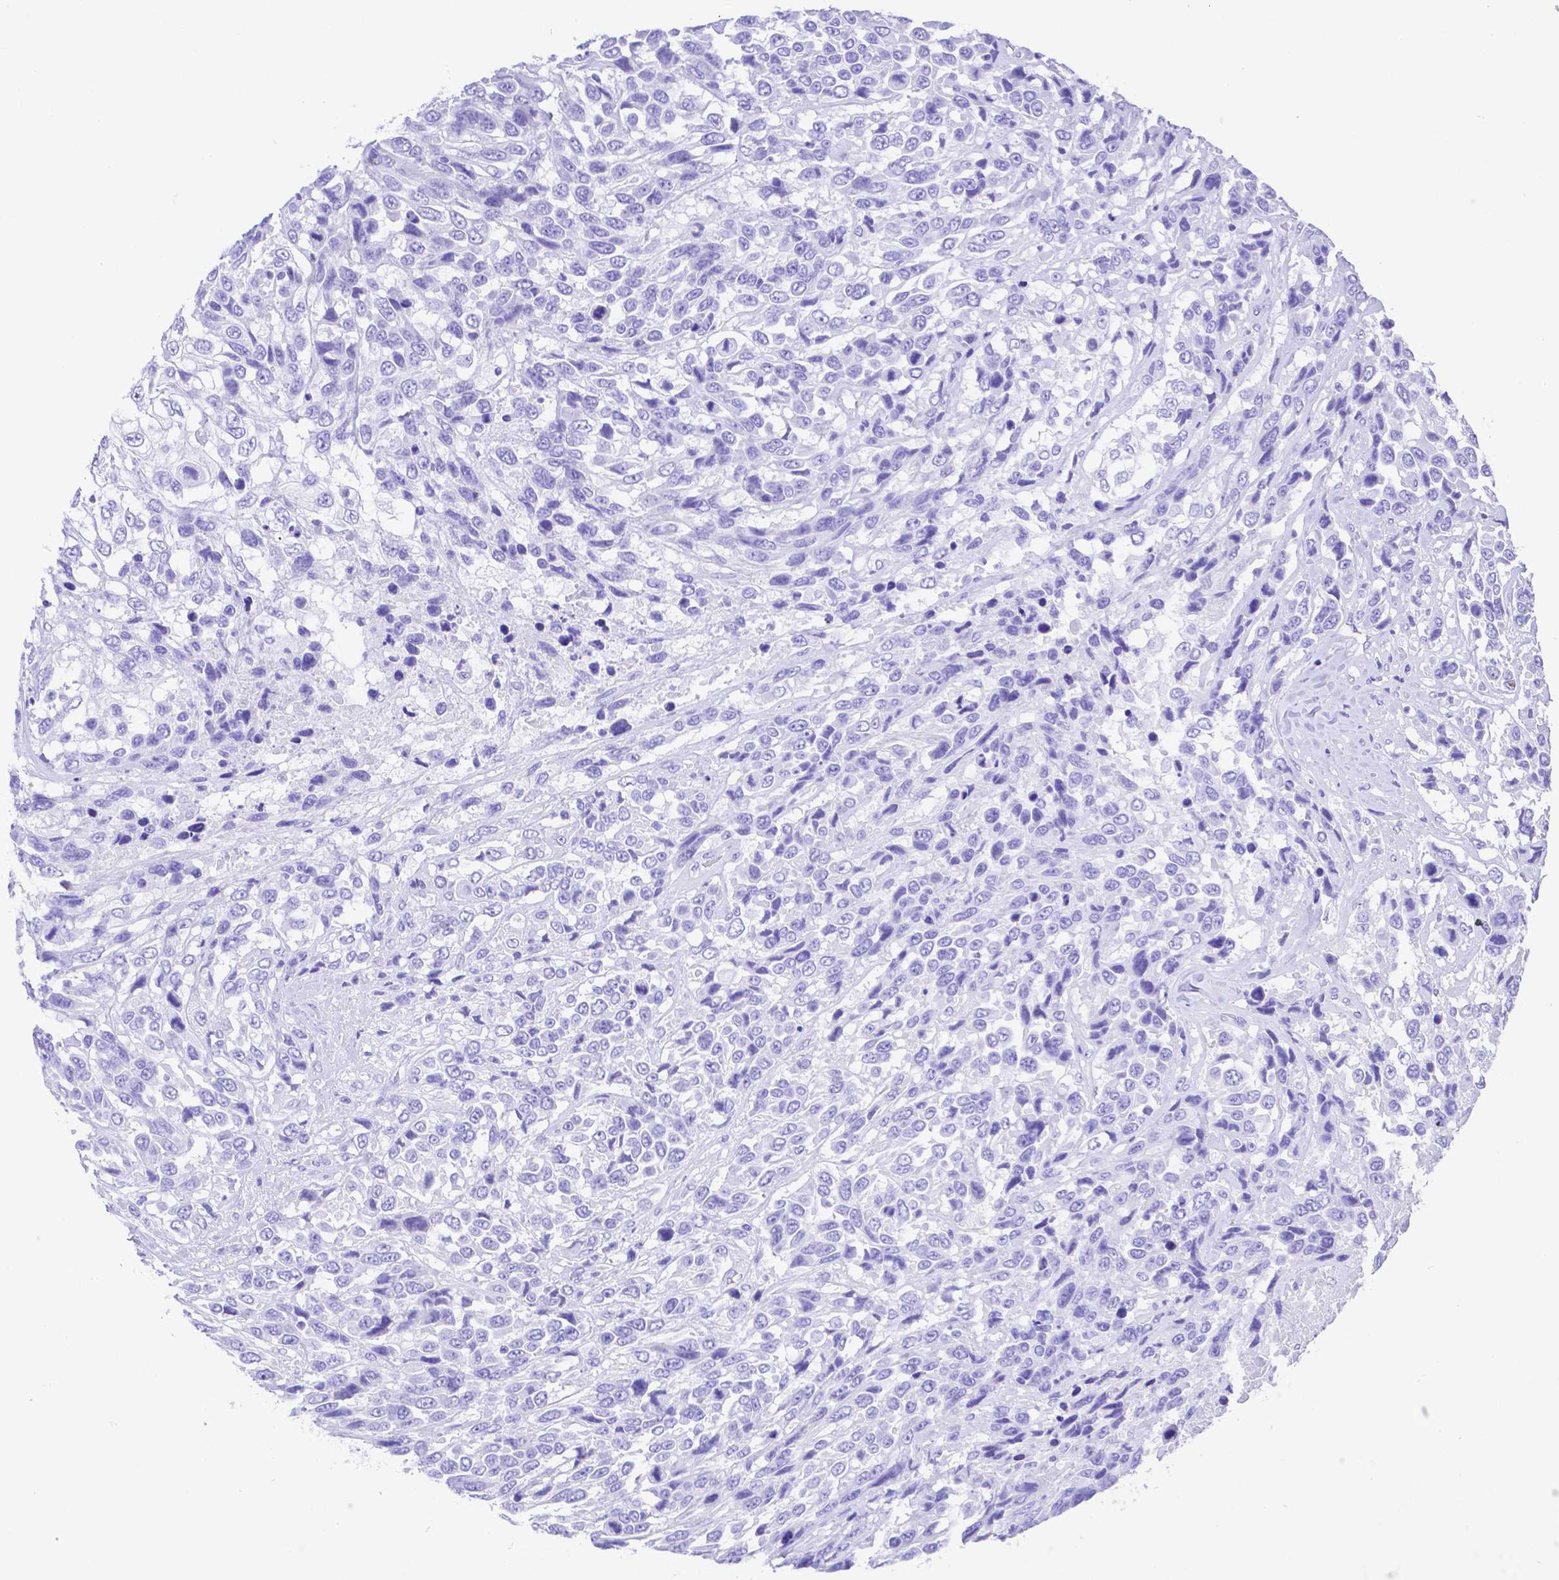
{"staining": {"intensity": "negative", "quantity": "none", "location": "none"}, "tissue": "urothelial cancer", "cell_type": "Tumor cells", "image_type": "cancer", "snomed": [{"axis": "morphology", "description": "Urothelial carcinoma, High grade"}, {"axis": "topography", "description": "Urinary bladder"}], "caption": "Immunohistochemical staining of human urothelial cancer shows no significant positivity in tumor cells.", "gene": "SMR3A", "patient": {"sex": "female", "age": 70}}